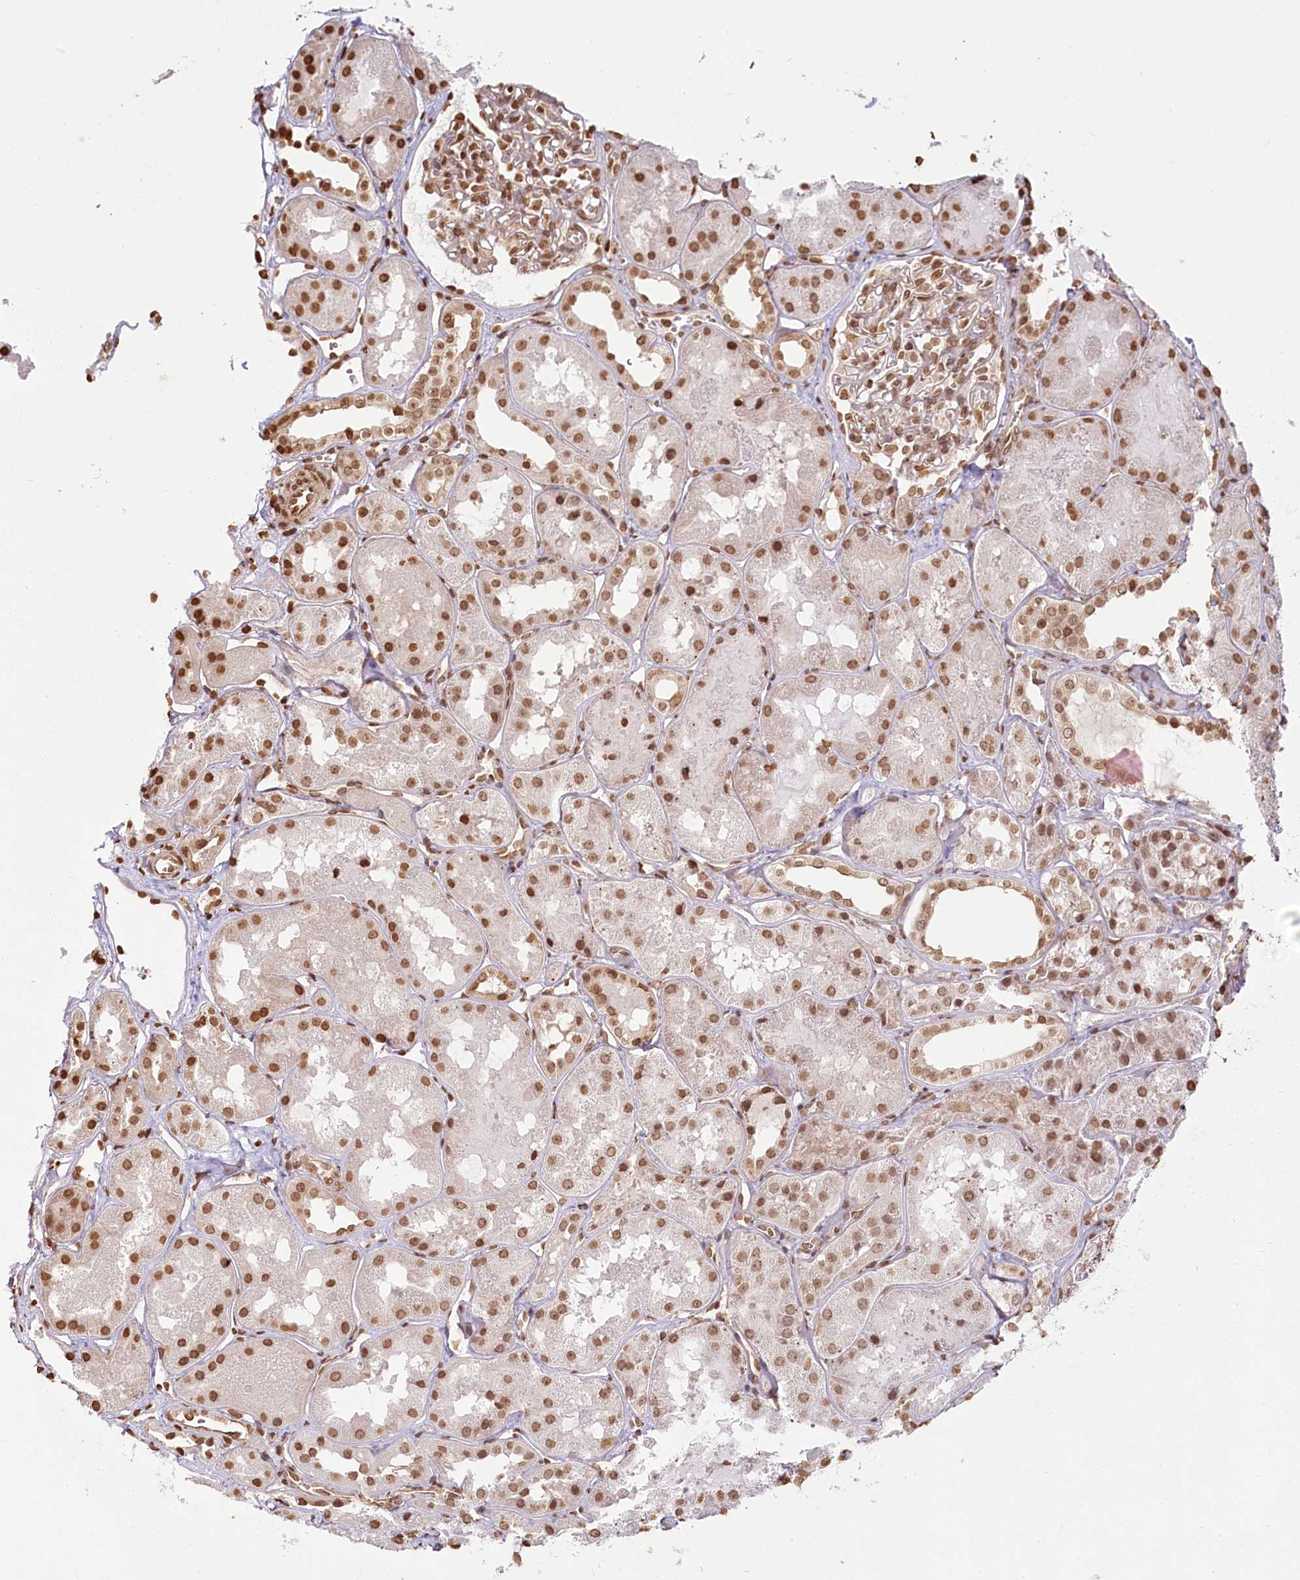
{"staining": {"intensity": "moderate", "quantity": ">75%", "location": "nuclear"}, "tissue": "kidney", "cell_type": "Cells in glomeruli", "image_type": "normal", "snomed": [{"axis": "morphology", "description": "Normal tissue, NOS"}, {"axis": "topography", "description": "Kidney"}], "caption": "Normal kidney exhibits moderate nuclear positivity in about >75% of cells in glomeruli, visualized by immunohistochemistry.", "gene": "FAM13A", "patient": {"sex": "male", "age": 16}}